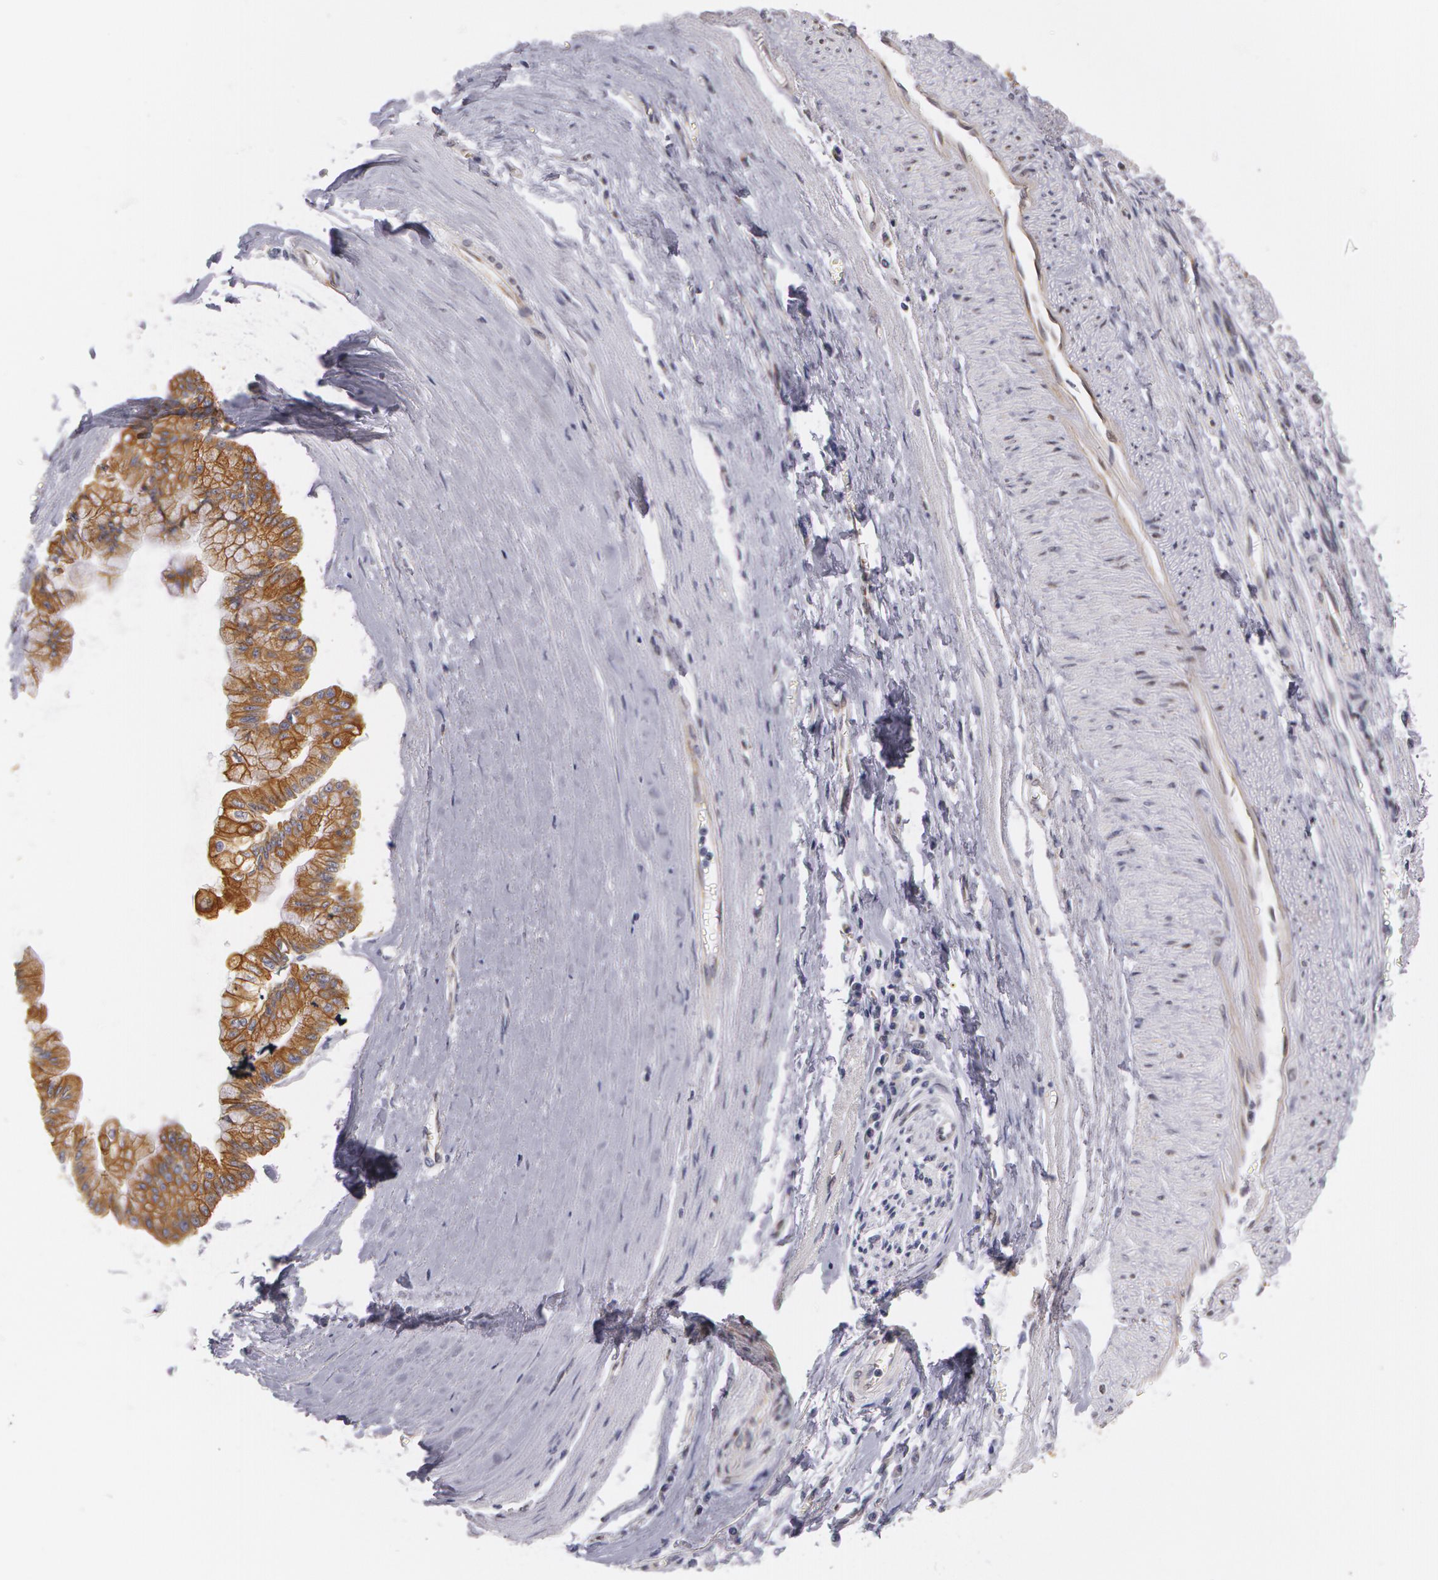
{"staining": {"intensity": "moderate", "quantity": "25%-75%", "location": "cytoplasmic/membranous"}, "tissue": "liver cancer", "cell_type": "Tumor cells", "image_type": "cancer", "snomed": [{"axis": "morphology", "description": "Cholangiocarcinoma"}, {"axis": "topography", "description": "Liver"}], "caption": "The image shows immunohistochemical staining of liver cancer. There is moderate cytoplasmic/membranous expression is appreciated in approximately 25%-75% of tumor cells. (DAB = brown stain, brightfield microscopy at high magnification).", "gene": "KRT18", "patient": {"sex": "female", "age": 79}}